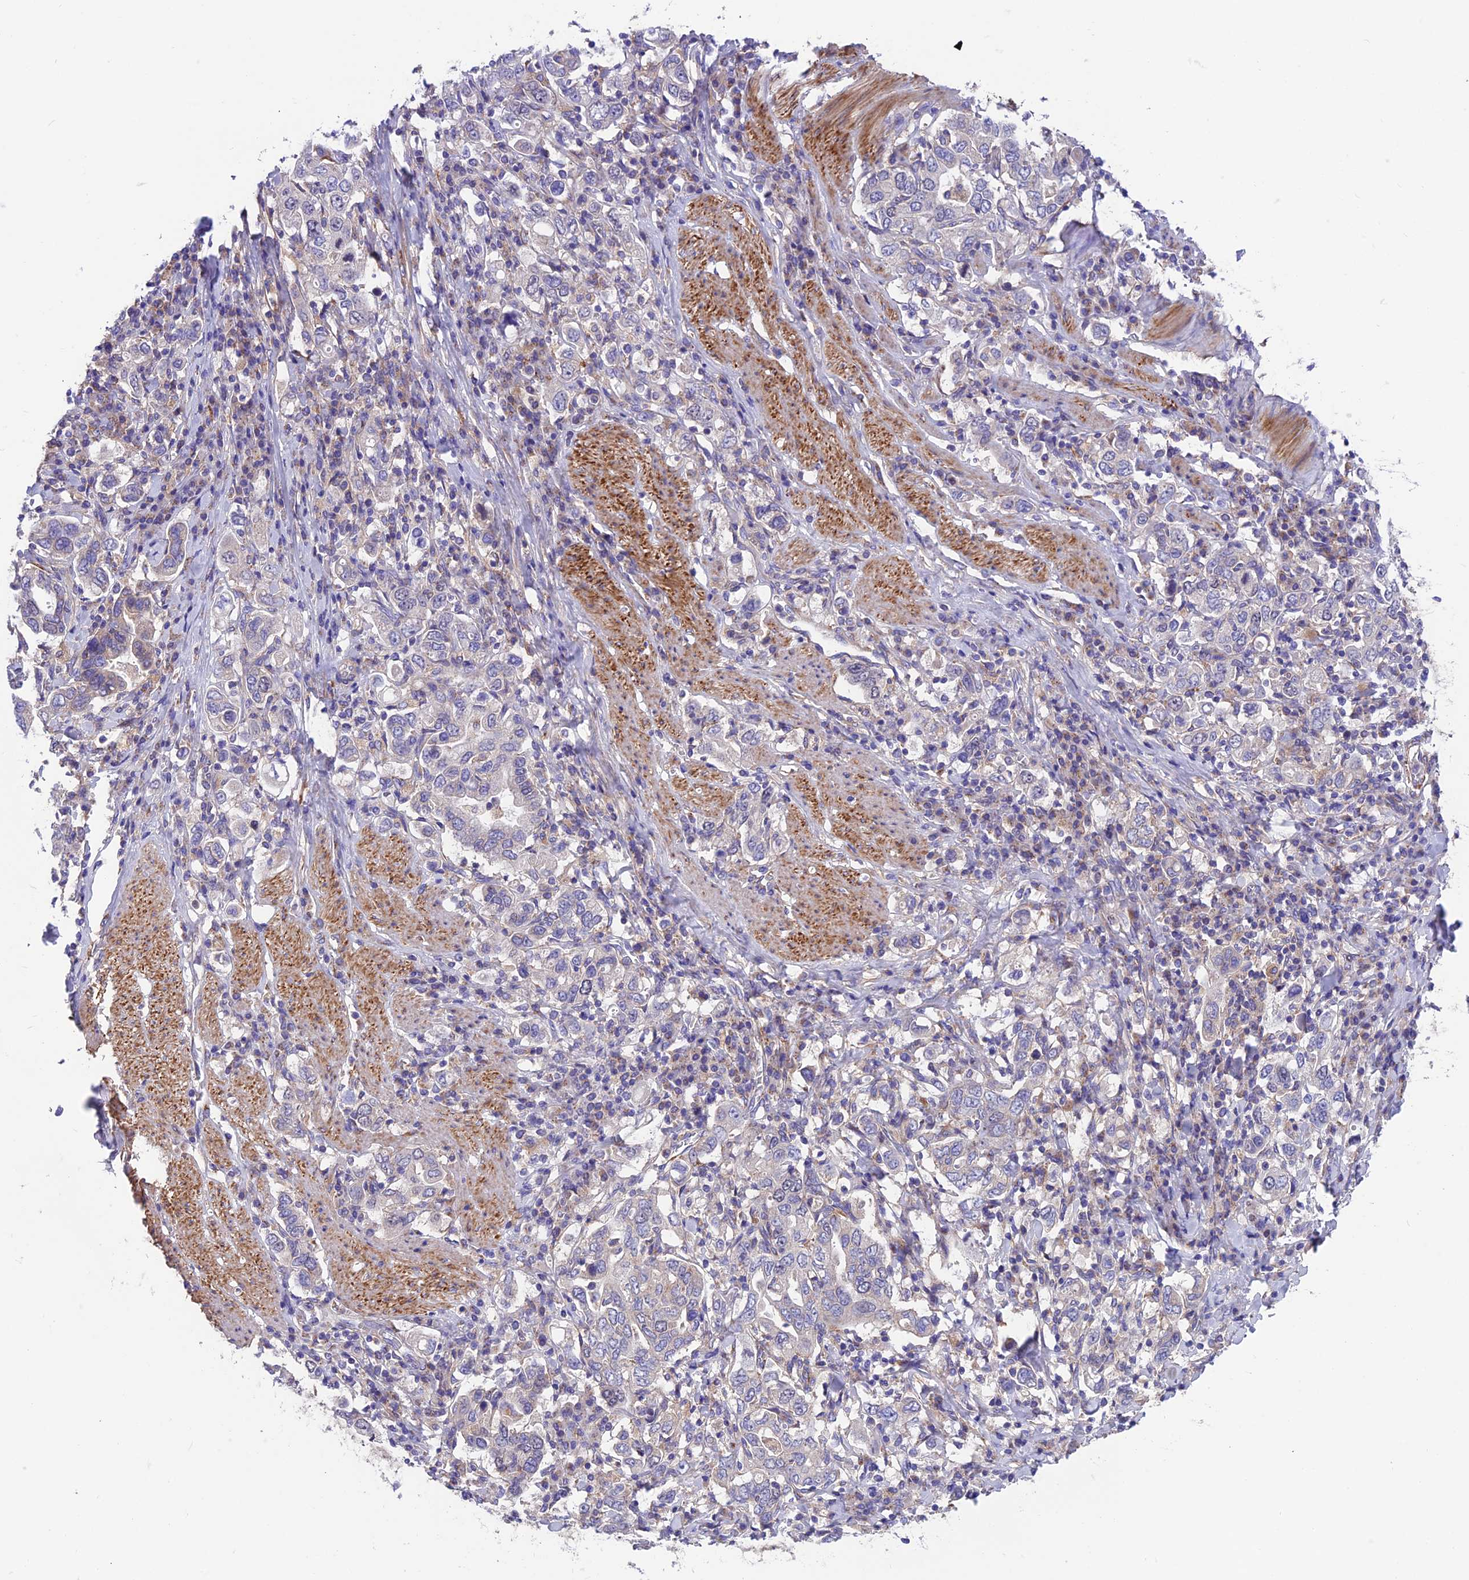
{"staining": {"intensity": "negative", "quantity": "none", "location": "none"}, "tissue": "stomach cancer", "cell_type": "Tumor cells", "image_type": "cancer", "snomed": [{"axis": "morphology", "description": "Adenocarcinoma, NOS"}, {"axis": "topography", "description": "Stomach, upper"}], "caption": "Stomach cancer (adenocarcinoma) was stained to show a protein in brown. There is no significant expression in tumor cells.", "gene": "VPS16", "patient": {"sex": "male", "age": 62}}